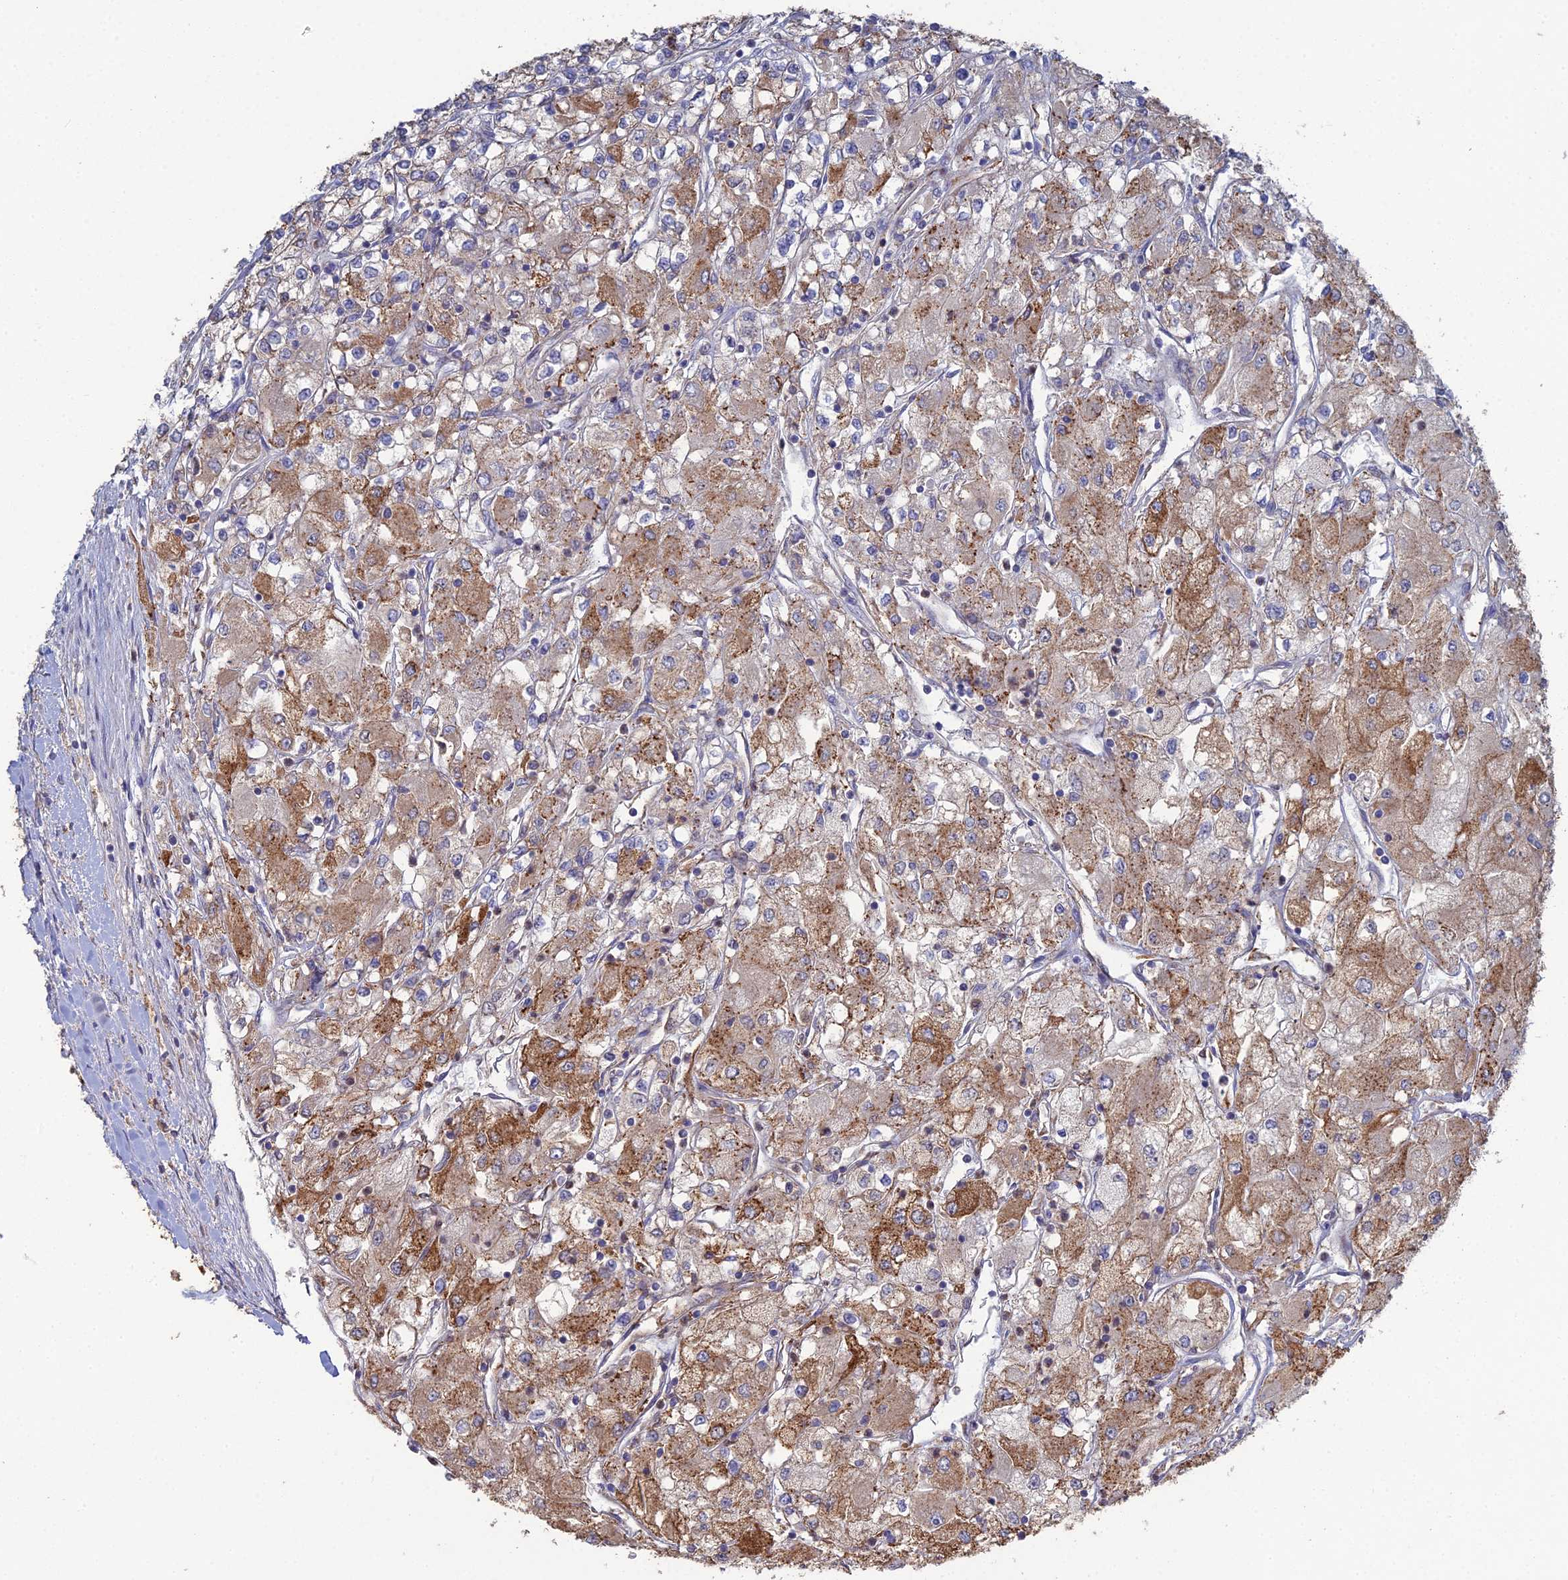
{"staining": {"intensity": "moderate", "quantity": ">75%", "location": "cytoplasmic/membranous"}, "tissue": "renal cancer", "cell_type": "Tumor cells", "image_type": "cancer", "snomed": [{"axis": "morphology", "description": "Adenocarcinoma, NOS"}, {"axis": "topography", "description": "Kidney"}], "caption": "Protein expression analysis of human renal cancer (adenocarcinoma) reveals moderate cytoplasmic/membranous positivity in approximately >75% of tumor cells.", "gene": "TRAPPC6A", "patient": {"sex": "male", "age": 80}}